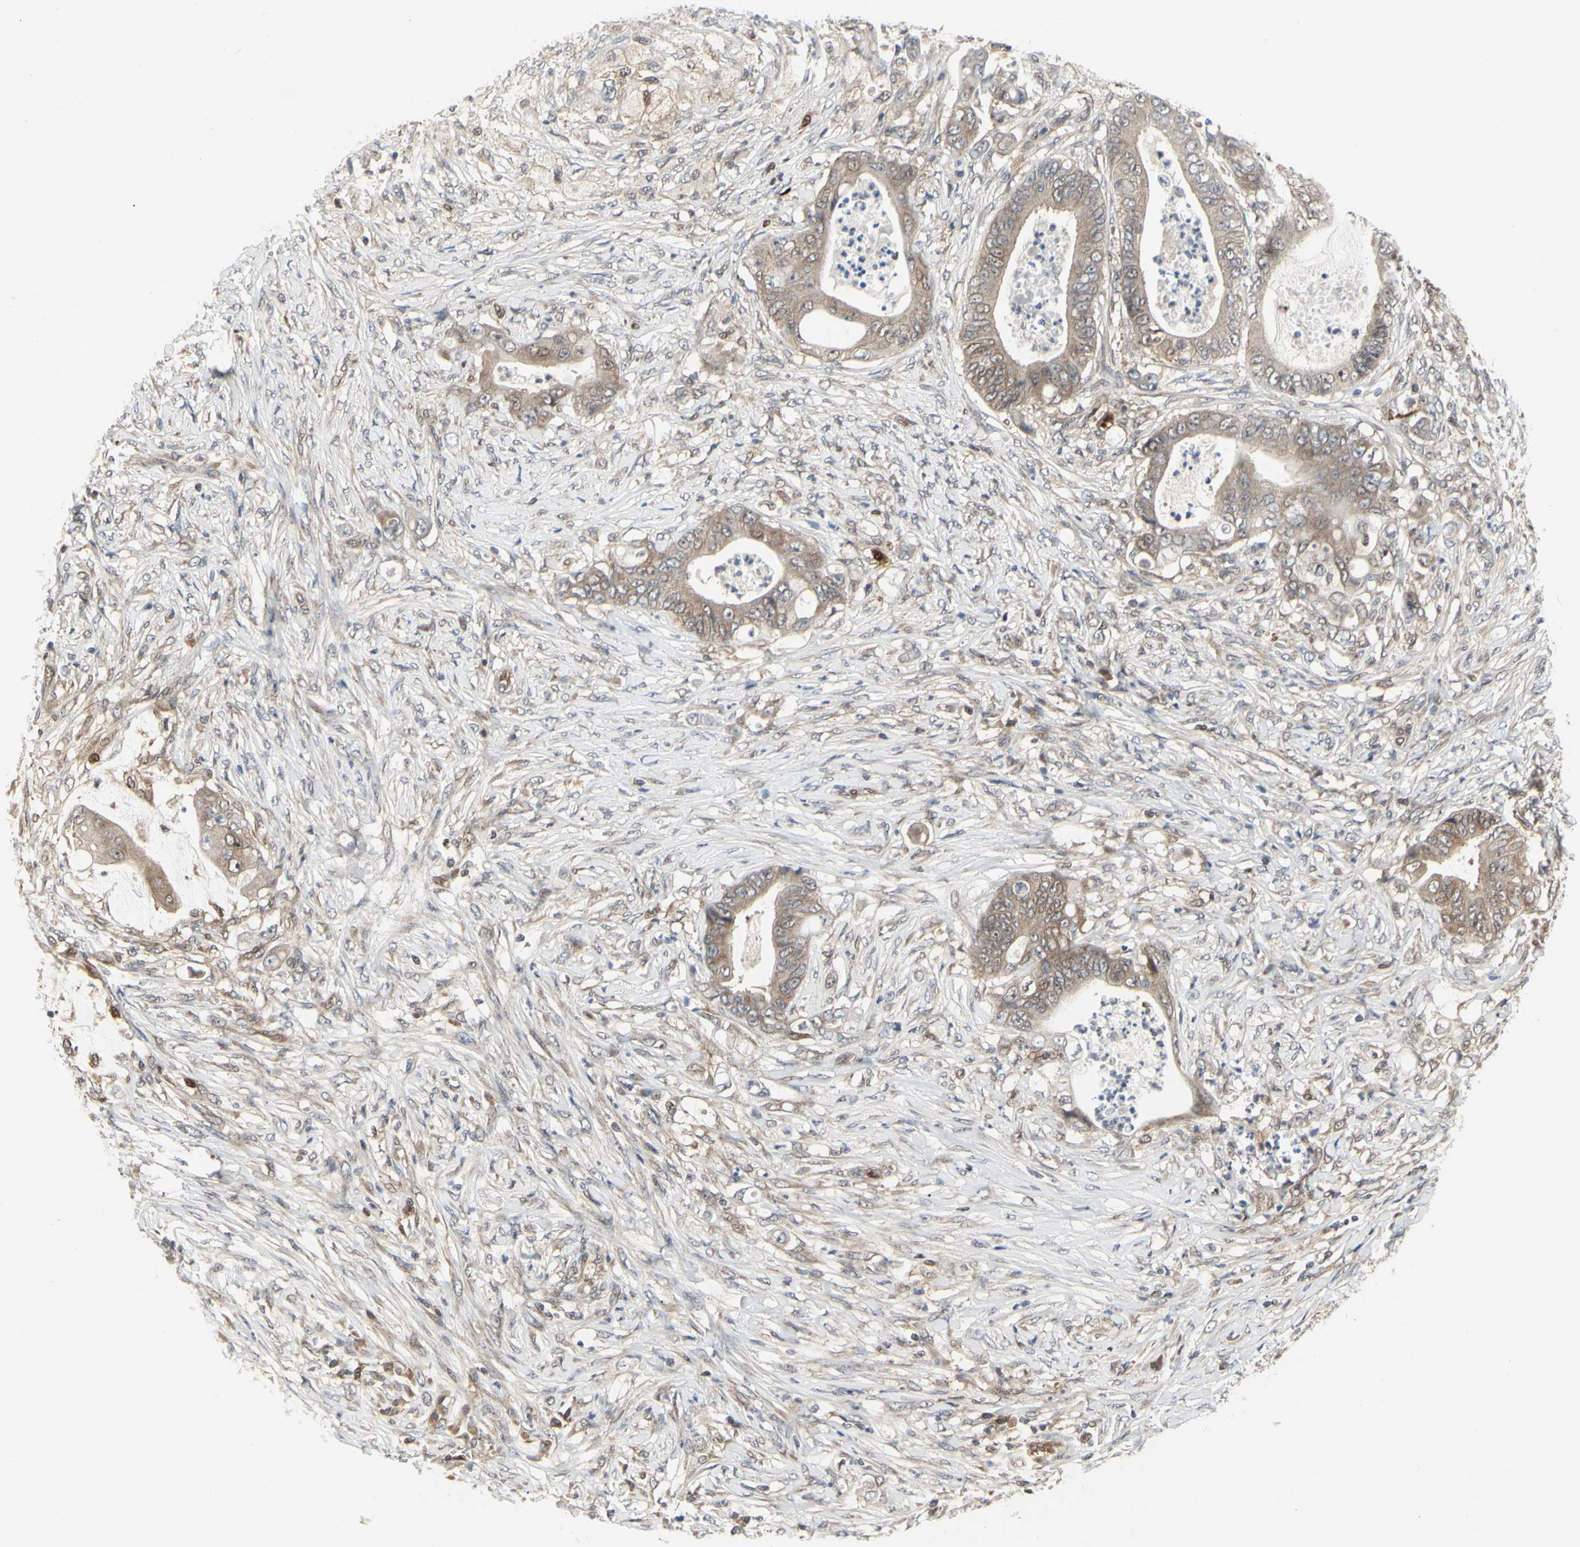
{"staining": {"intensity": "weak", "quantity": ">75%", "location": "cytoplasmic/membranous"}, "tissue": "stomach cancer", "cell_type": "Tumor cells", "image_type": "cancer", "snomed": [{"axis": "morphology", "description": "Adenocarcinoma, NOS"}, {"axis": "topography", "description": "Stomach"}], "caption": "This is an image of immunohistochemistry staining of adenocarcinoma (stomach), which shows weak expression in the cytoplasmic/membranous of tumor cells.", "gene": "CDK5", "patient": {"sex": "female", "age": 73}}